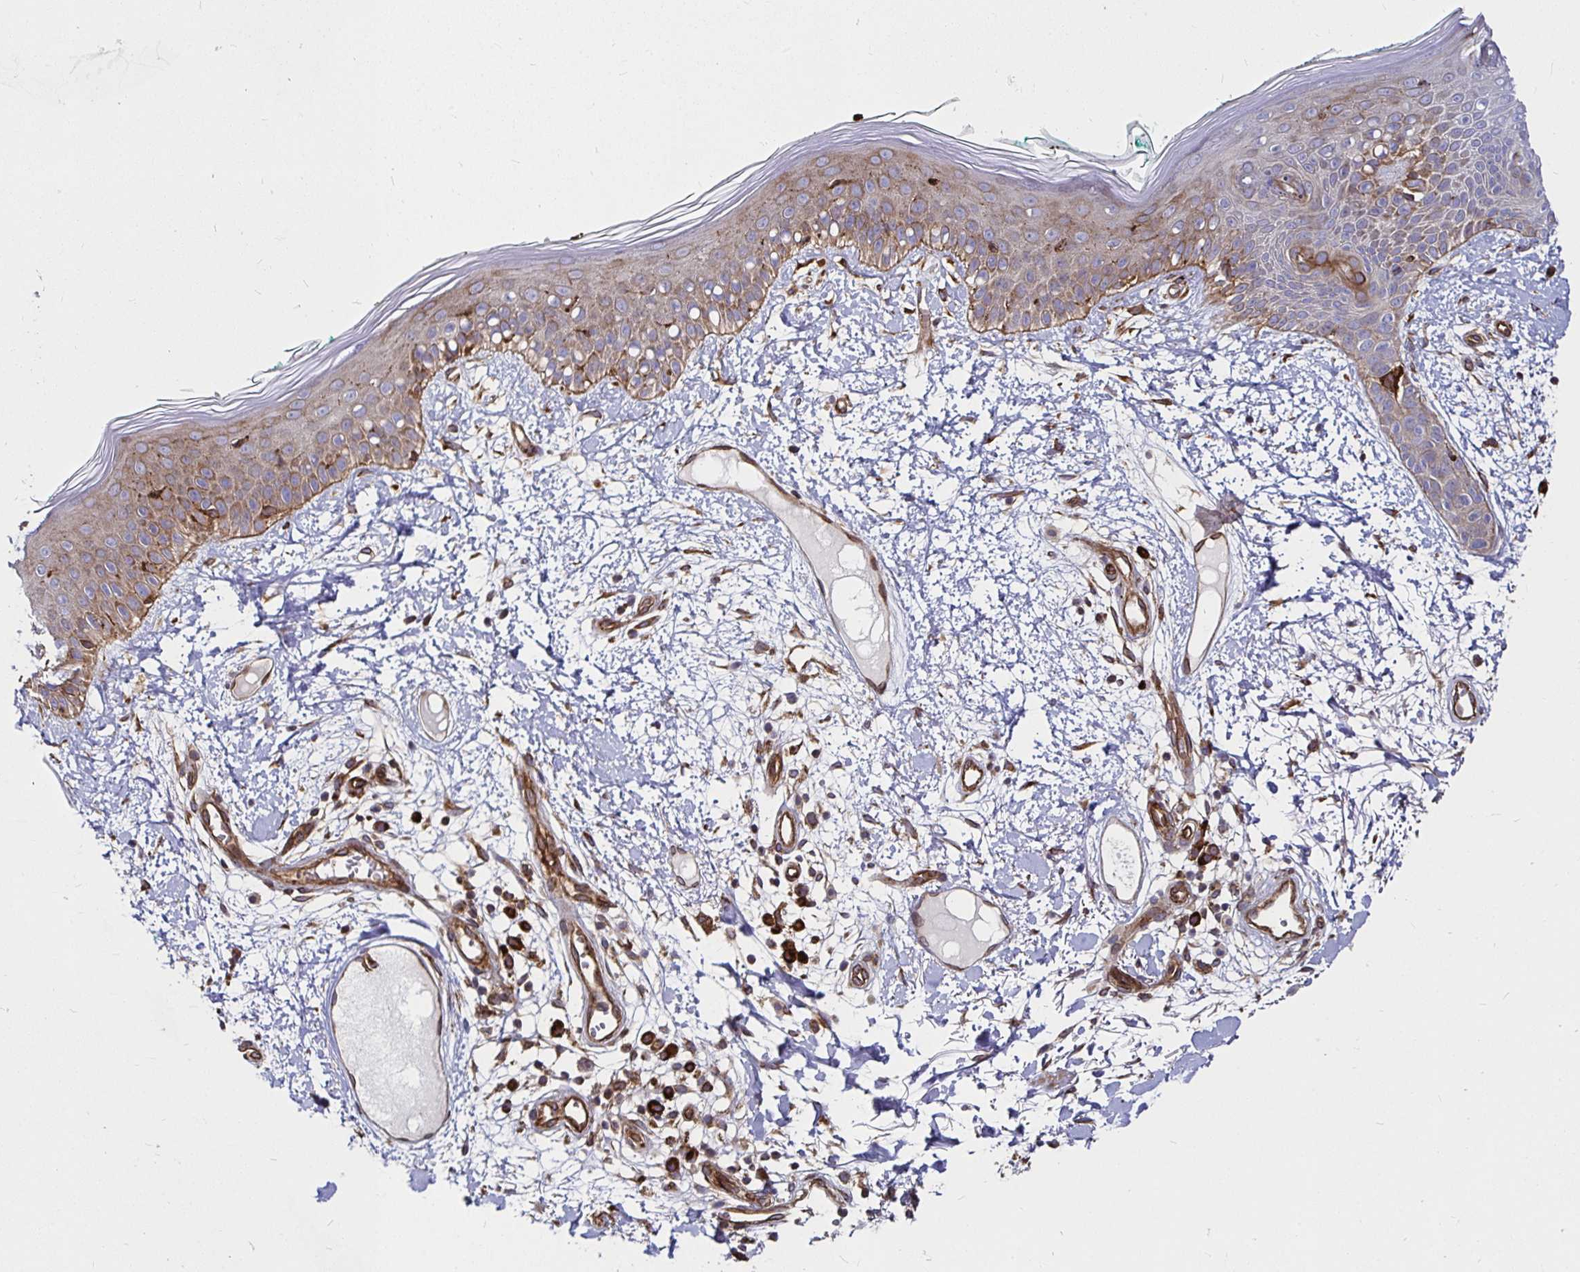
{"staining": {"intensity": "moderate", "quantity": ">75%", "location": "cytoplasmic/membranous"}, "tissue": "skin", "cell_type": "Fibroblasts", "image_type": "normal", "snomed": [{"axis": "morphology", "description": "Normal tissue, NOS"}, {"axis": "topography", "description": "Skin"}], "caption": "This micrograph demonstrates immunohistochemistry (IHC) staining of unremarkable skin, with medium moderate cytoplasmic/membranous positivity in approximately >75% of fibroblasts.", "gene": "SMYD3", "patient": {"sex": "female", "age": 34}}